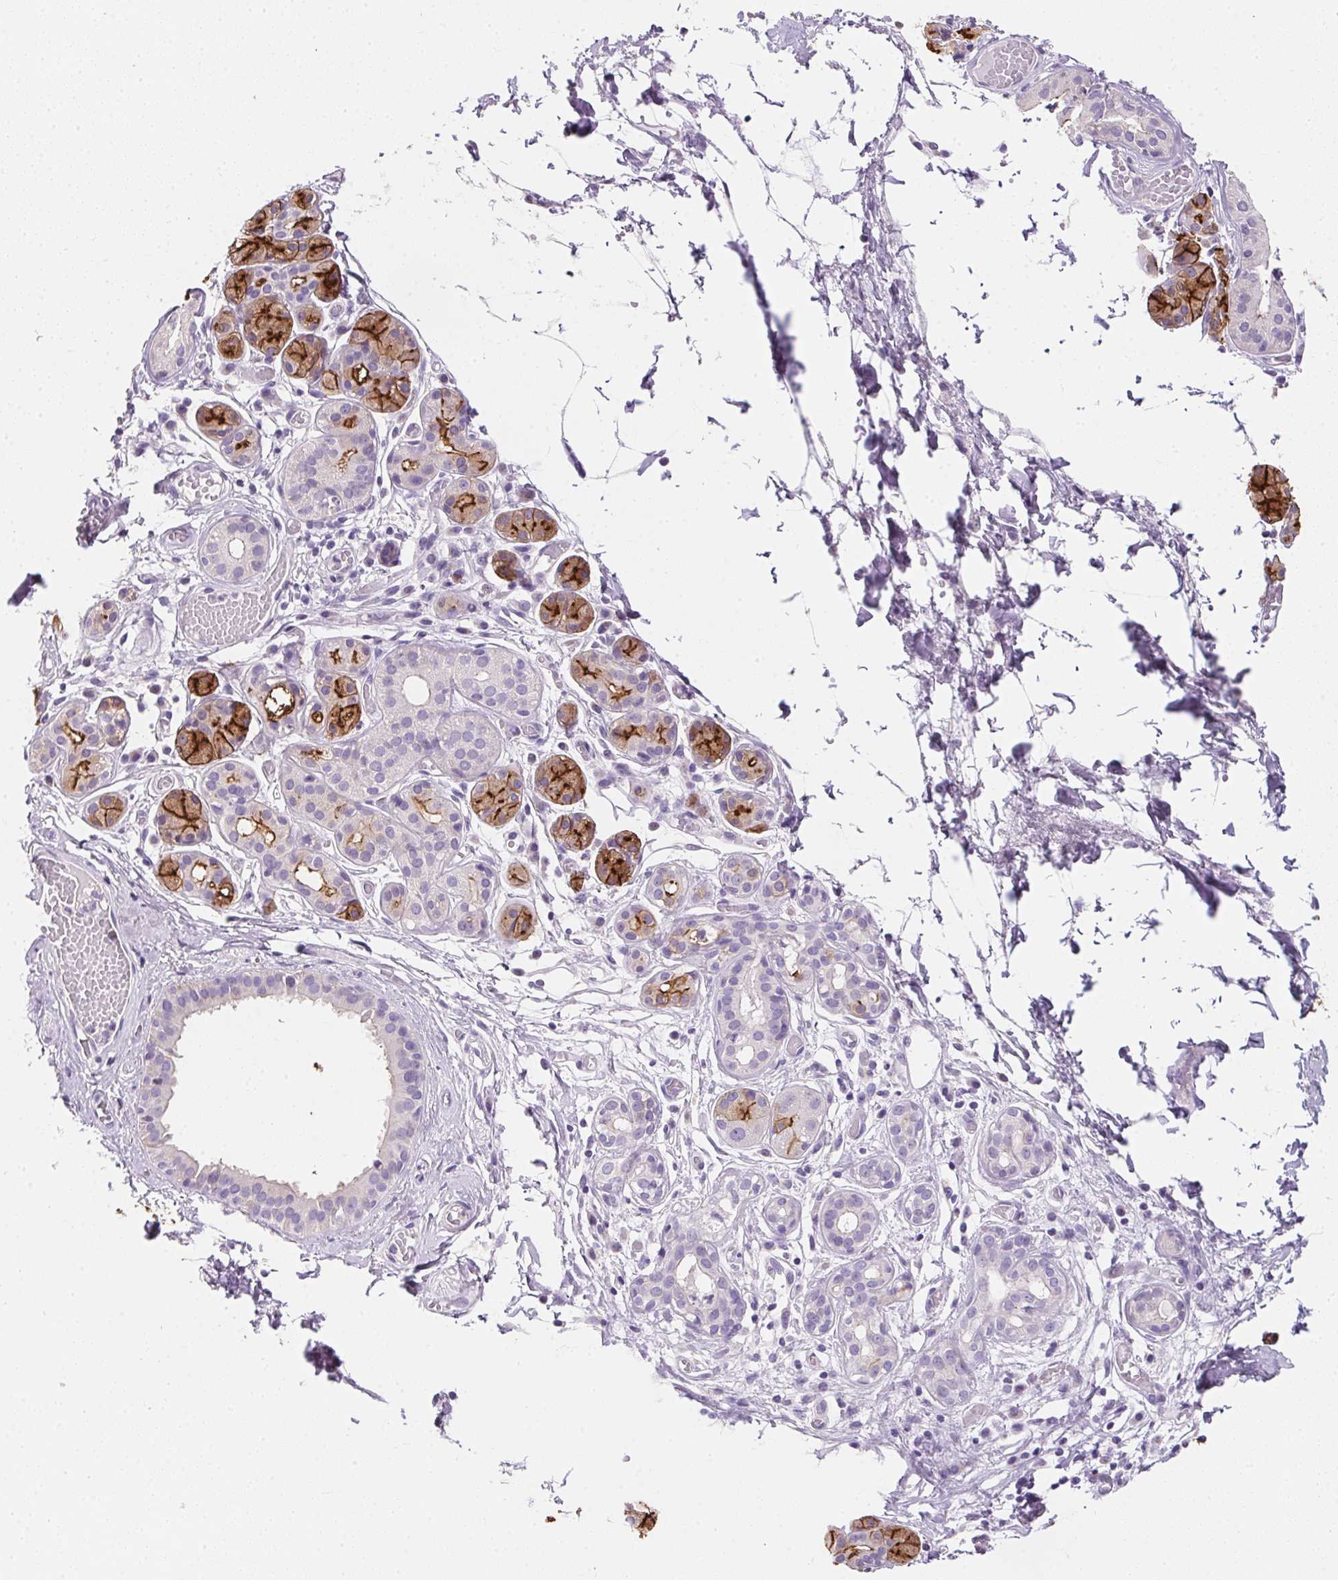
{"staining": {"intensity": "strong", "quantity": "25%-75%", "location": "cytoplasmic/membranous"}, "tissue": "salivary gland", "cell_type": "Glandular cells", "image_type": "normal", "snomed": [{"axis": "morphology", "description": "Normal tissue, NOS"}, {"axis": "topography", "description": "Salivary gland"}, {"axis": "topography", "description": "Peripheral nerve tissue"}], "caption": "Immunohistochemistry of benign salivary gland exhibits high levels of strong cytoplasmic/membranous positivity in about 25%-75% of glandular cells.", "gene": "AQP5", "patient": {"sex": "male", "age": 71}}